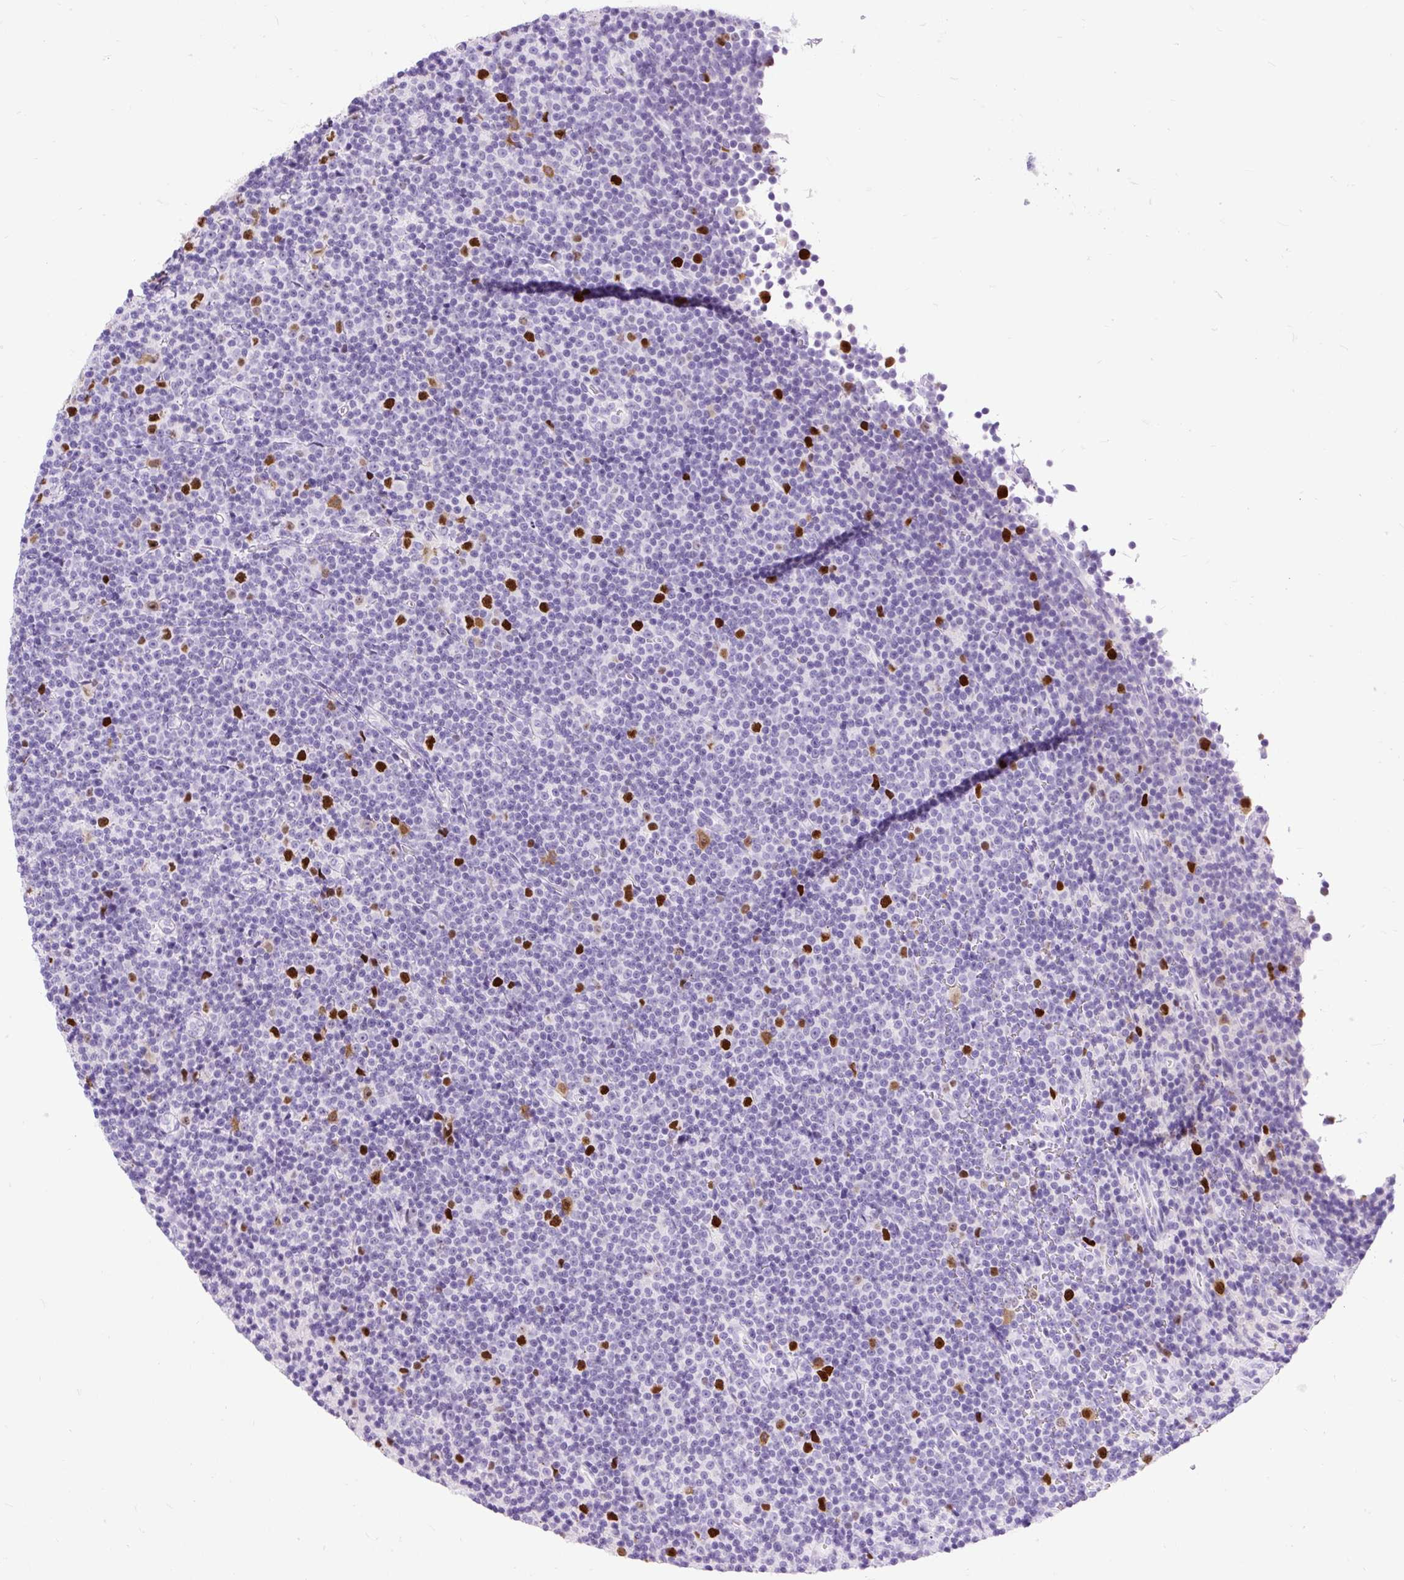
{"staining": {"intensity": "negative", "quantity": "none", "location": "none"}, "tissue": "lymphoma", "cell_type": "Tumor cells", "image_type": "cancer", "snomed": [{"axis": "morphology", "description": "Malignant lymphoma, non-Hodgkin's type, Low grade"}, {"axis": "topography", "description": "Lymph node"}], "caption": "The histopathology image displays no staining of tumor cells in lymphoma.", "gene": "RACGAP1", "patient": {"sex": "female", "age": 67}}